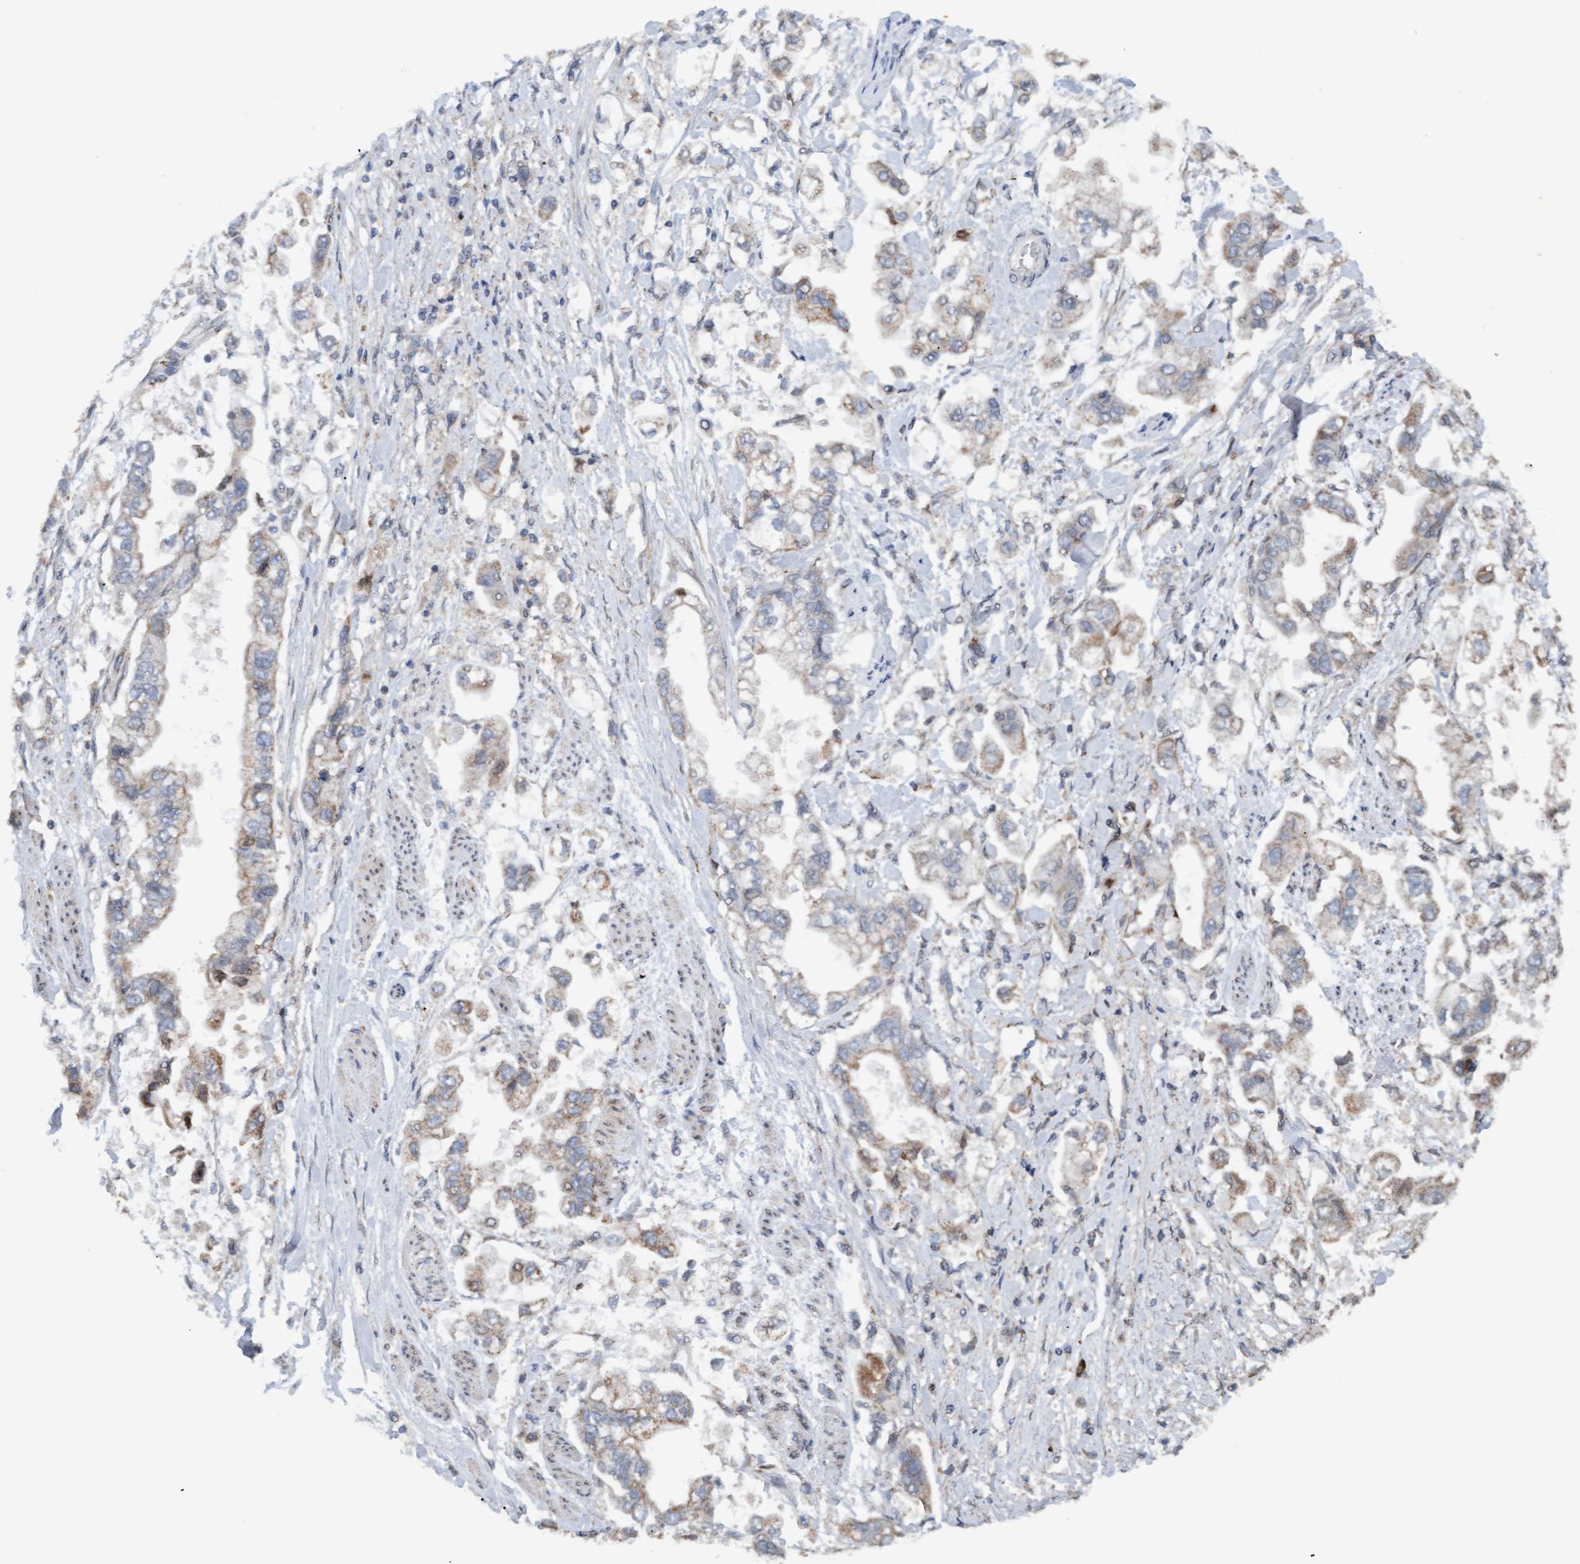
{"staining": {"intensity": "weak", "quantity": "25%-75%", "location": "cytoplasmic/membranous"}, "tissue": "stomach cancer", "cell_type": "Tumor cells", "image_type": "cancer", "snomed": [{"axis": "morphology", "description": "Normal tissue, NOS"}, {"axis": "morphology", "description": "Adenocarcinoma, NOS"}, {"axis": "topography", "description": "Stomach"}], "caption": "Immunohistochemistry (IHC) photomicrograph of neoplastic tissue: stomach cancer (adenocarcinoma) stained using IHC exhibits low levels of weak protein expression localized specifically in the cytoplasmic/membranous of tumor cells, appearing as a cytoplasmic/membranous brown color.", "gene": "MGLL", "patient": {"sex": "male", "age": 62}}